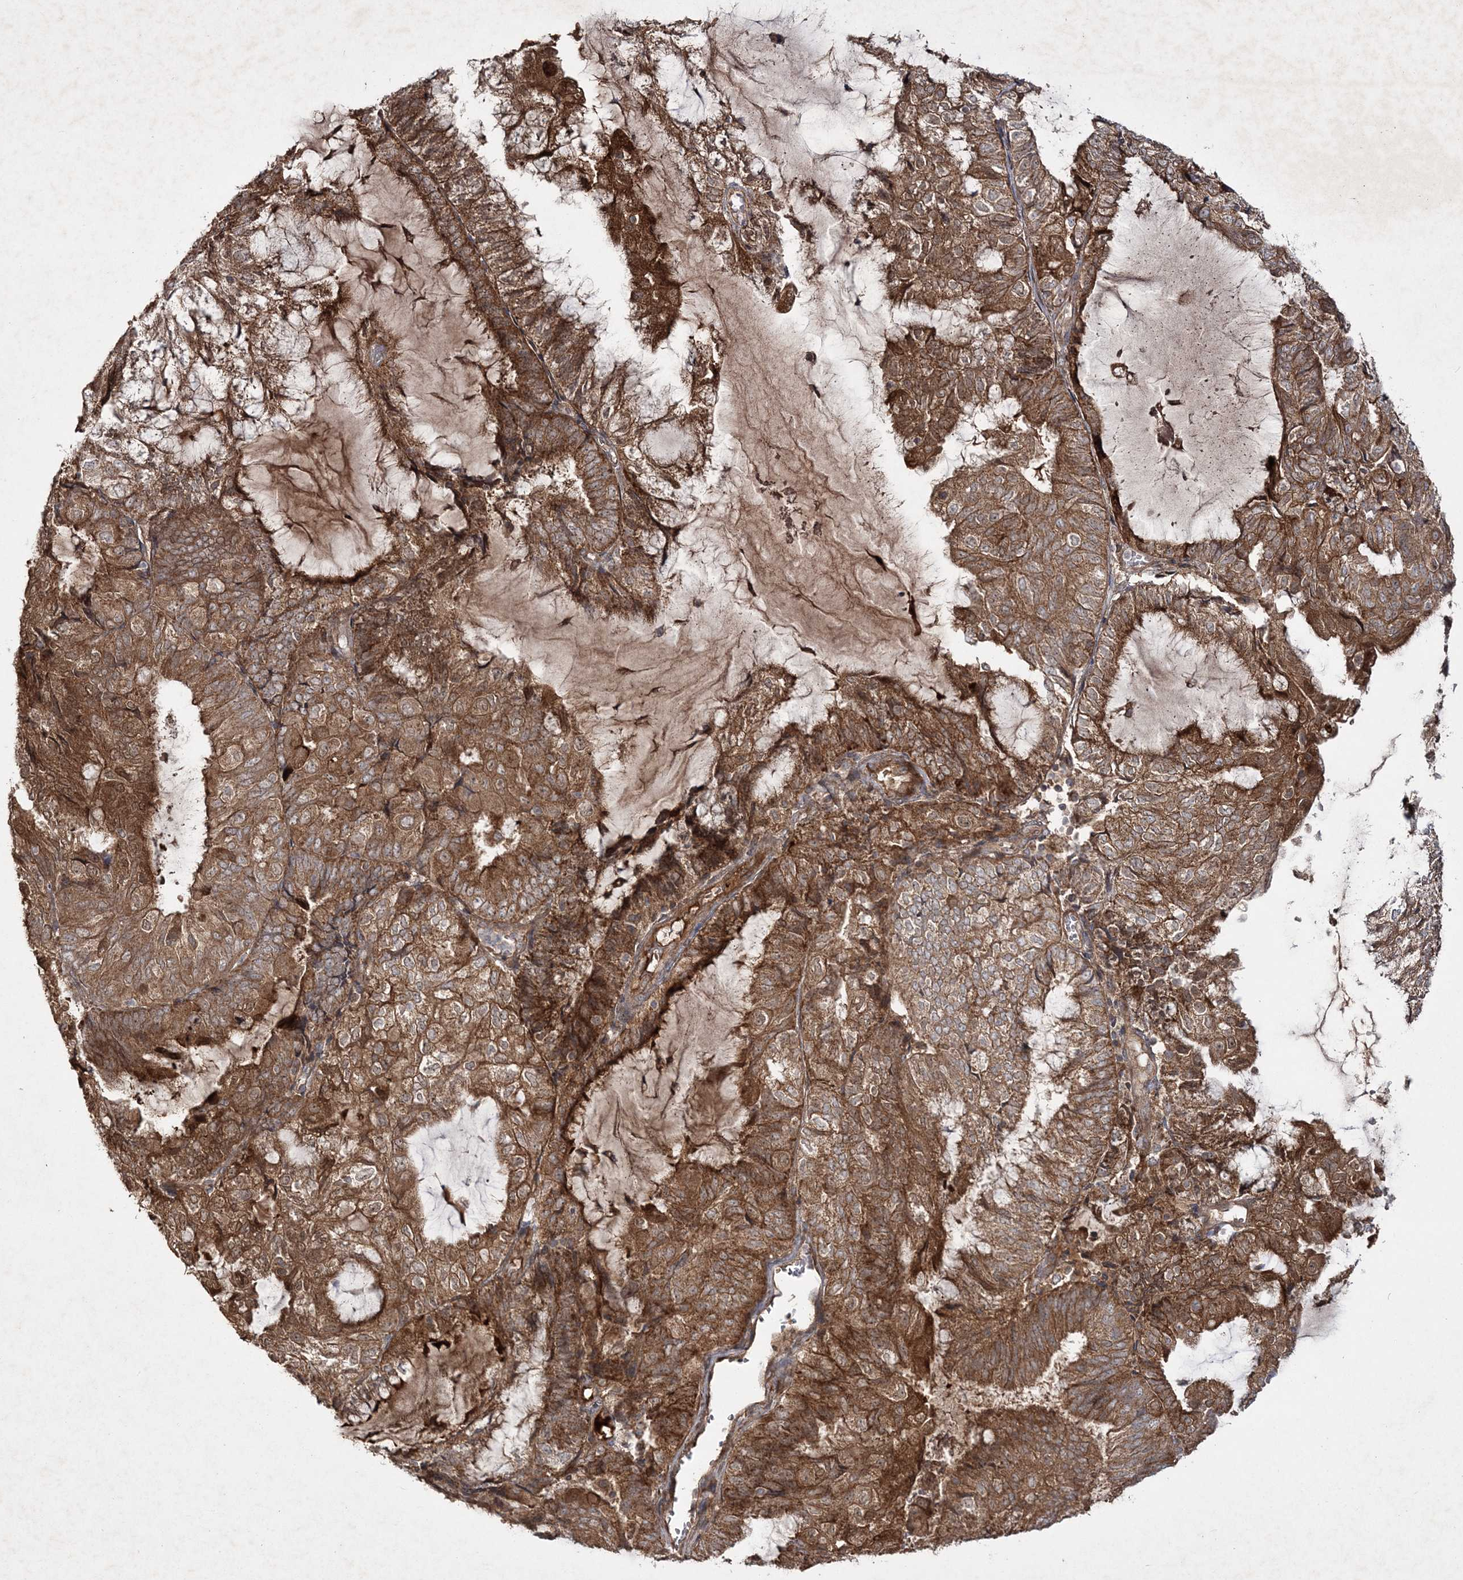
{"staining": {"intensity": "strong", "quantity": ">75%", "location": "cytoplasmic/membranous"}, "tissue": "endometrial cancer", "cell_type": "Tumor cells", "image_type": "cancer", "snomed": [{"axis": "morphology", "description": "Adenocarcinoma, NOS"}, {"axis": "topography", "description": "Endometrium"}], "caption": "Immunohistochemistry (IHC) (DAB) staining of adenocarcinoma (endometrial) shows strong cytoplasmic/membranous protein positivity in approximately >75% of tumor cells.", "gene": "MOCS2", "patient": {"sex": "female", "age": 81}}